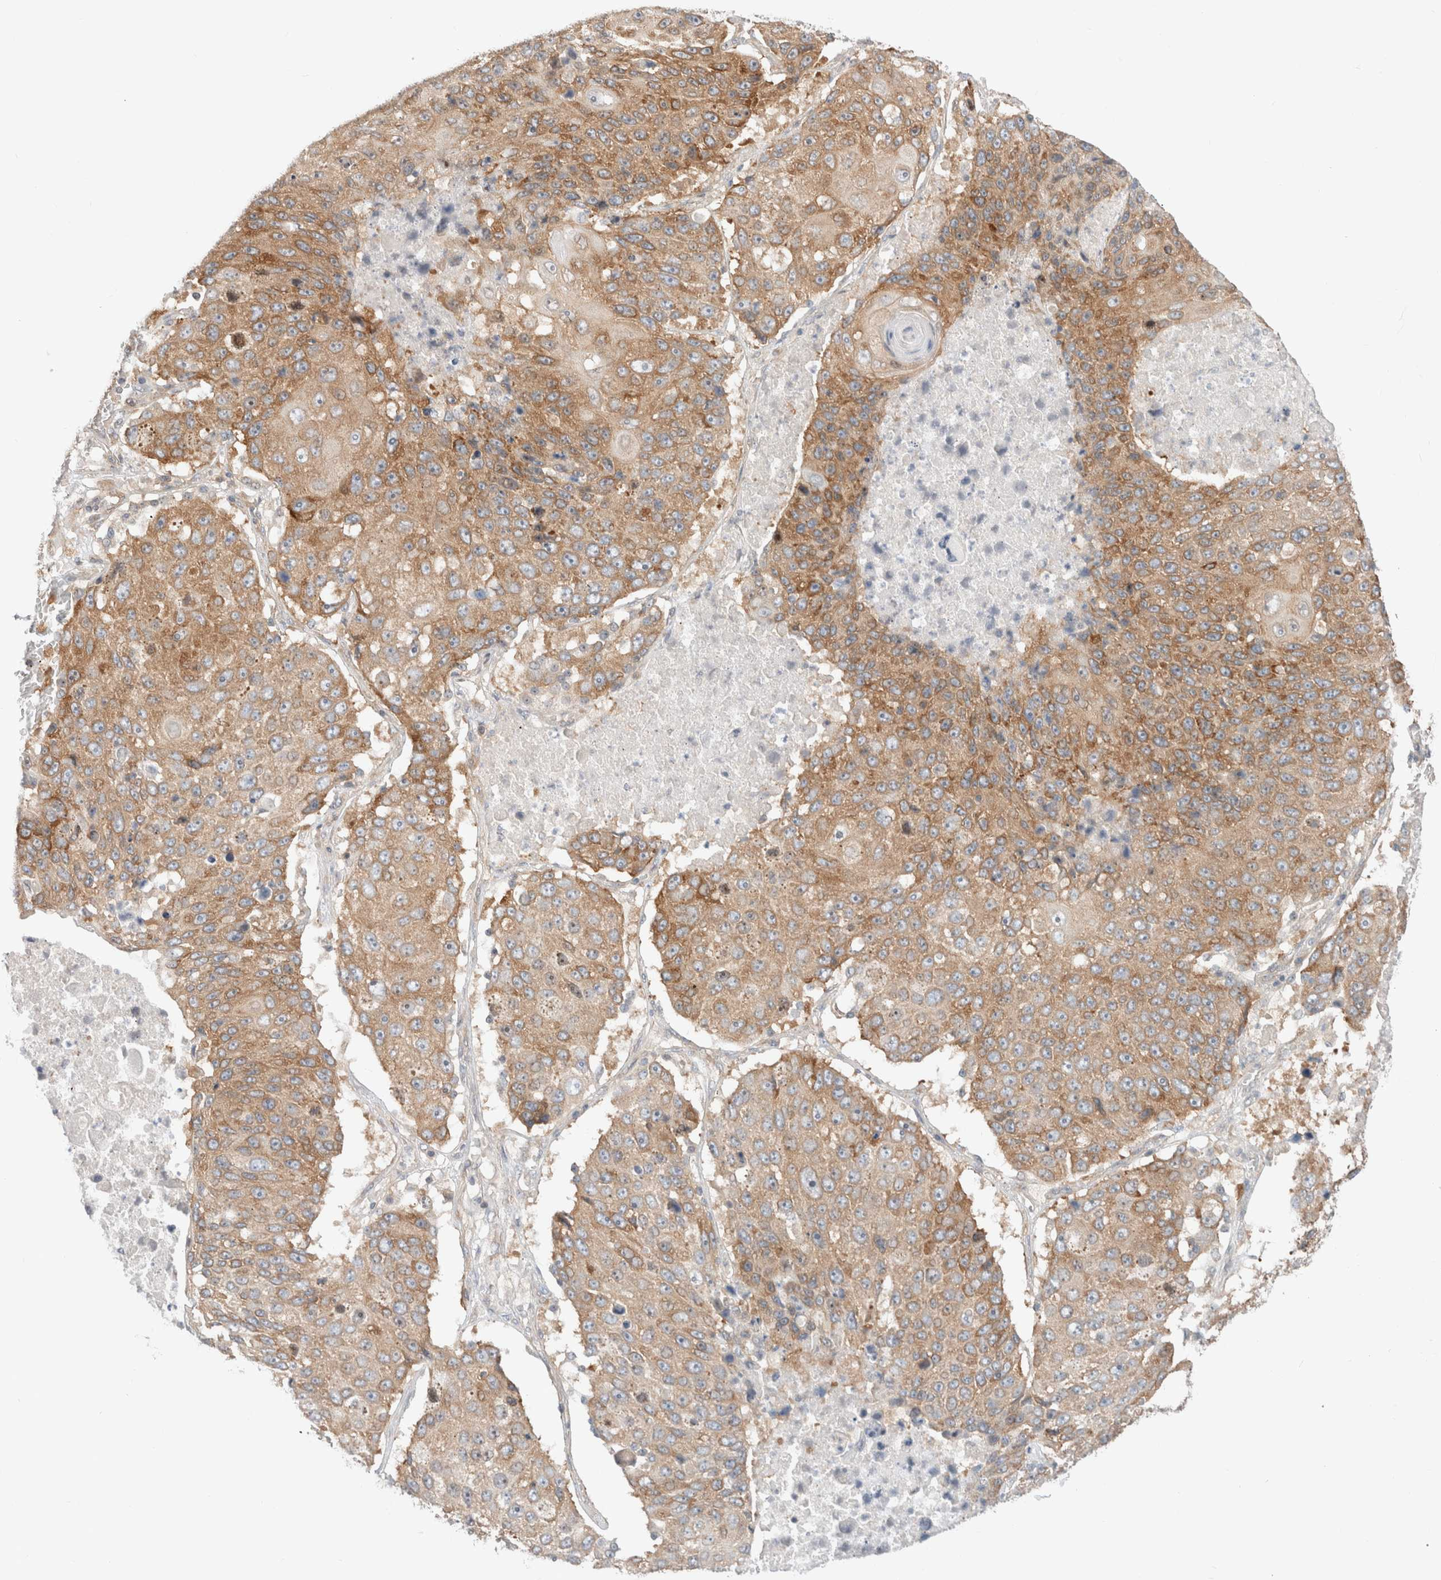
{"staining": {"intensity": "moderate", "quantity": ">75%", "location": "cytoplasmic/membranous"}, "tissue": "lung cancer", "cell_type": "Tumor cells", "image_type": "cancer", "snomed": [{"axis": "morphology", "description": "Squamous cell carcinoma, NOS"}, {"axis": "topography", "description": "Lung"}], "caption": "Brown immunohistochemical staining in lung cancer (squamous cell carcinoma) exhibits moderate cytoplasmic/membranous positivity in about >75% of tumor cells. (DAB = brown stain, brightfield microscopy at high magnification).", "gene": "MARK3", "patient": {"sex": "male", "age": 61}}